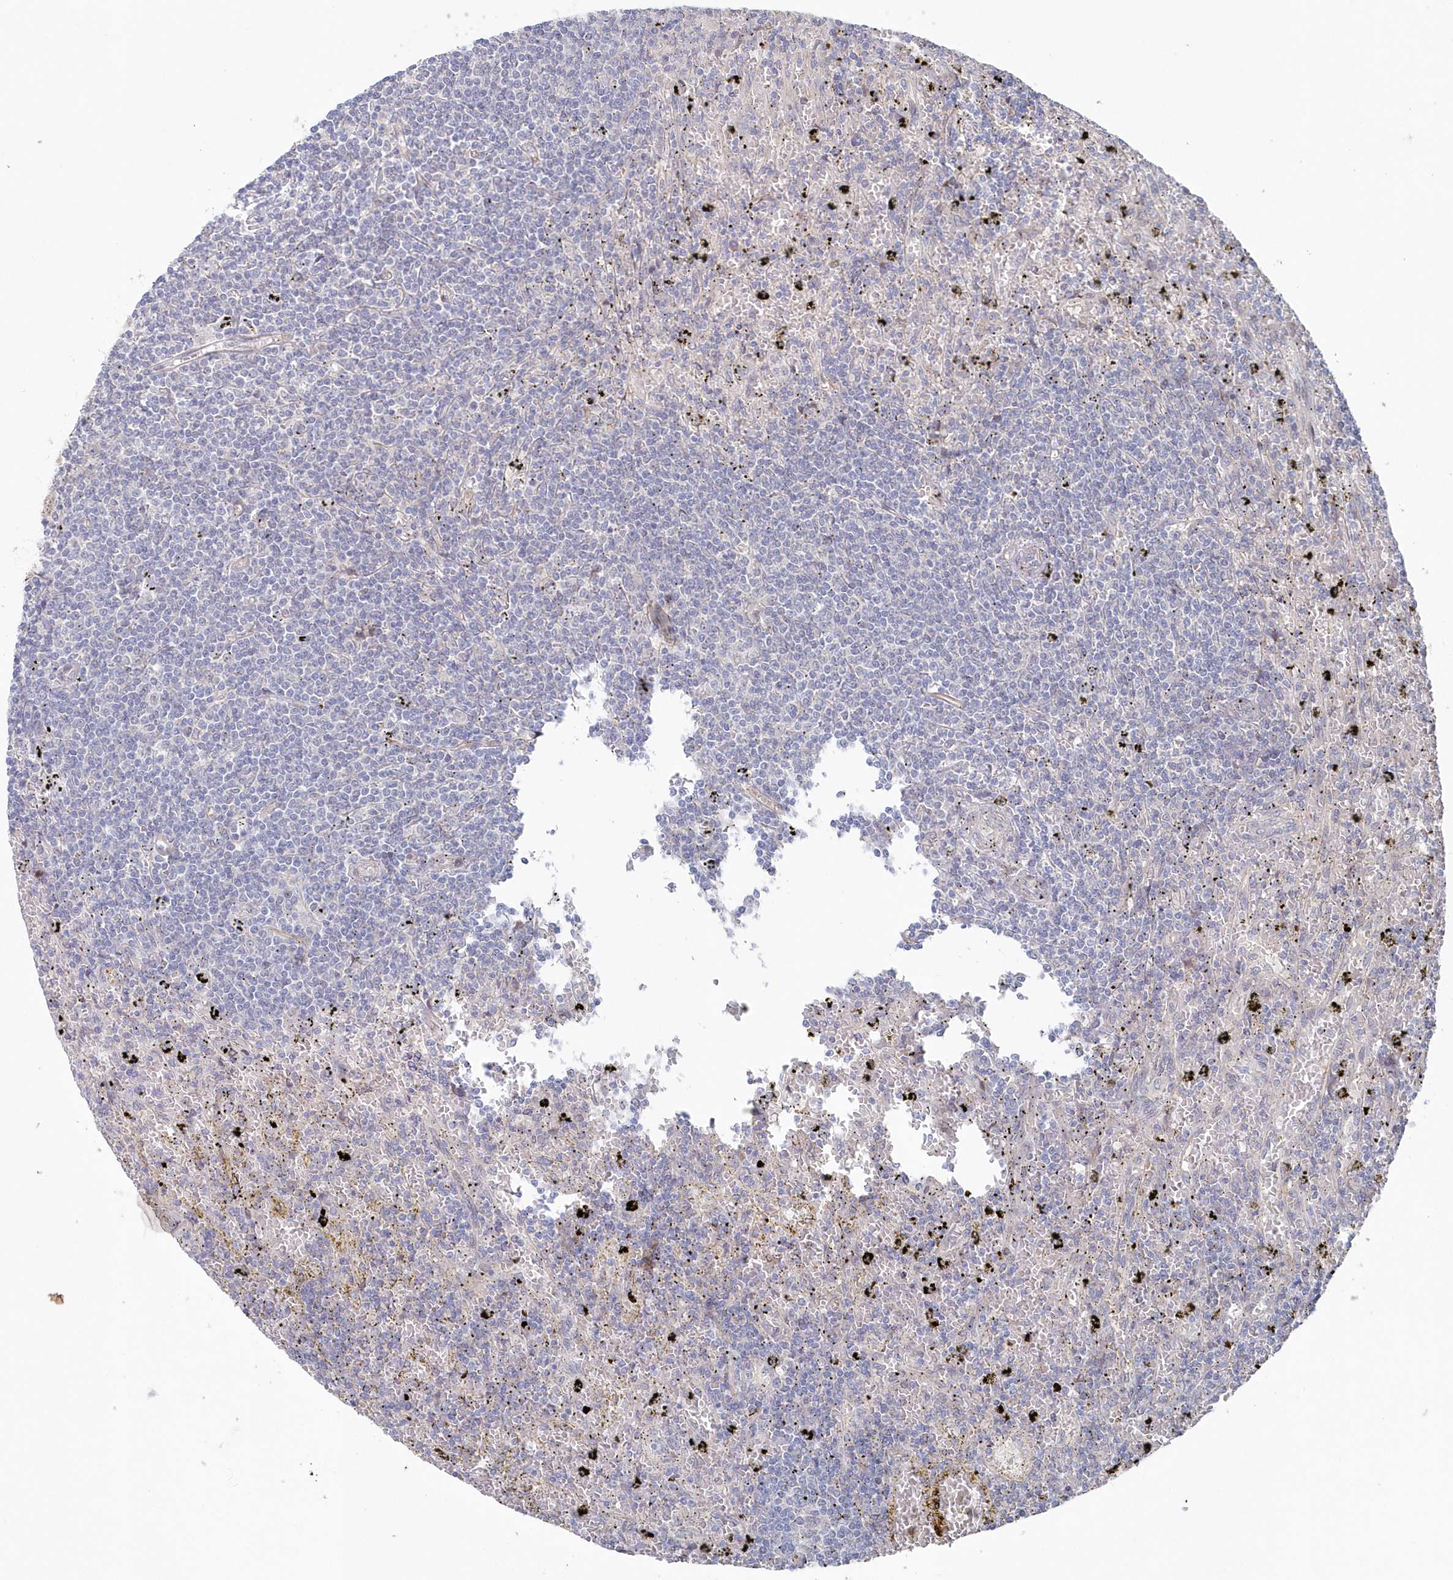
{"staining": {"intensity": "negative", "quantity": "none", "location": "none"}, "tissue": "lymphoma", "cell_type": "Tumor cells", "image_type": "cancer", "snomed": [{"axis": "morphology", "description": "Malignant lymphoma, non-Hodgkin's type, Low grade"}, {"axis": "topography", "description": "Spleen"}], "caption": "Tumor cells show no significant protein positivity in malignant lymphoma, non-Hodgkin's type (low-grade). Brightfield microscopy of immunohistochemistry stained with DAB (3,3'-diaminobenzidine) (brown) and hematoxylin (blue), captured at high magnification.", "gene": "KIAA1586", "patient": {"sex": "male", "age": 76}}